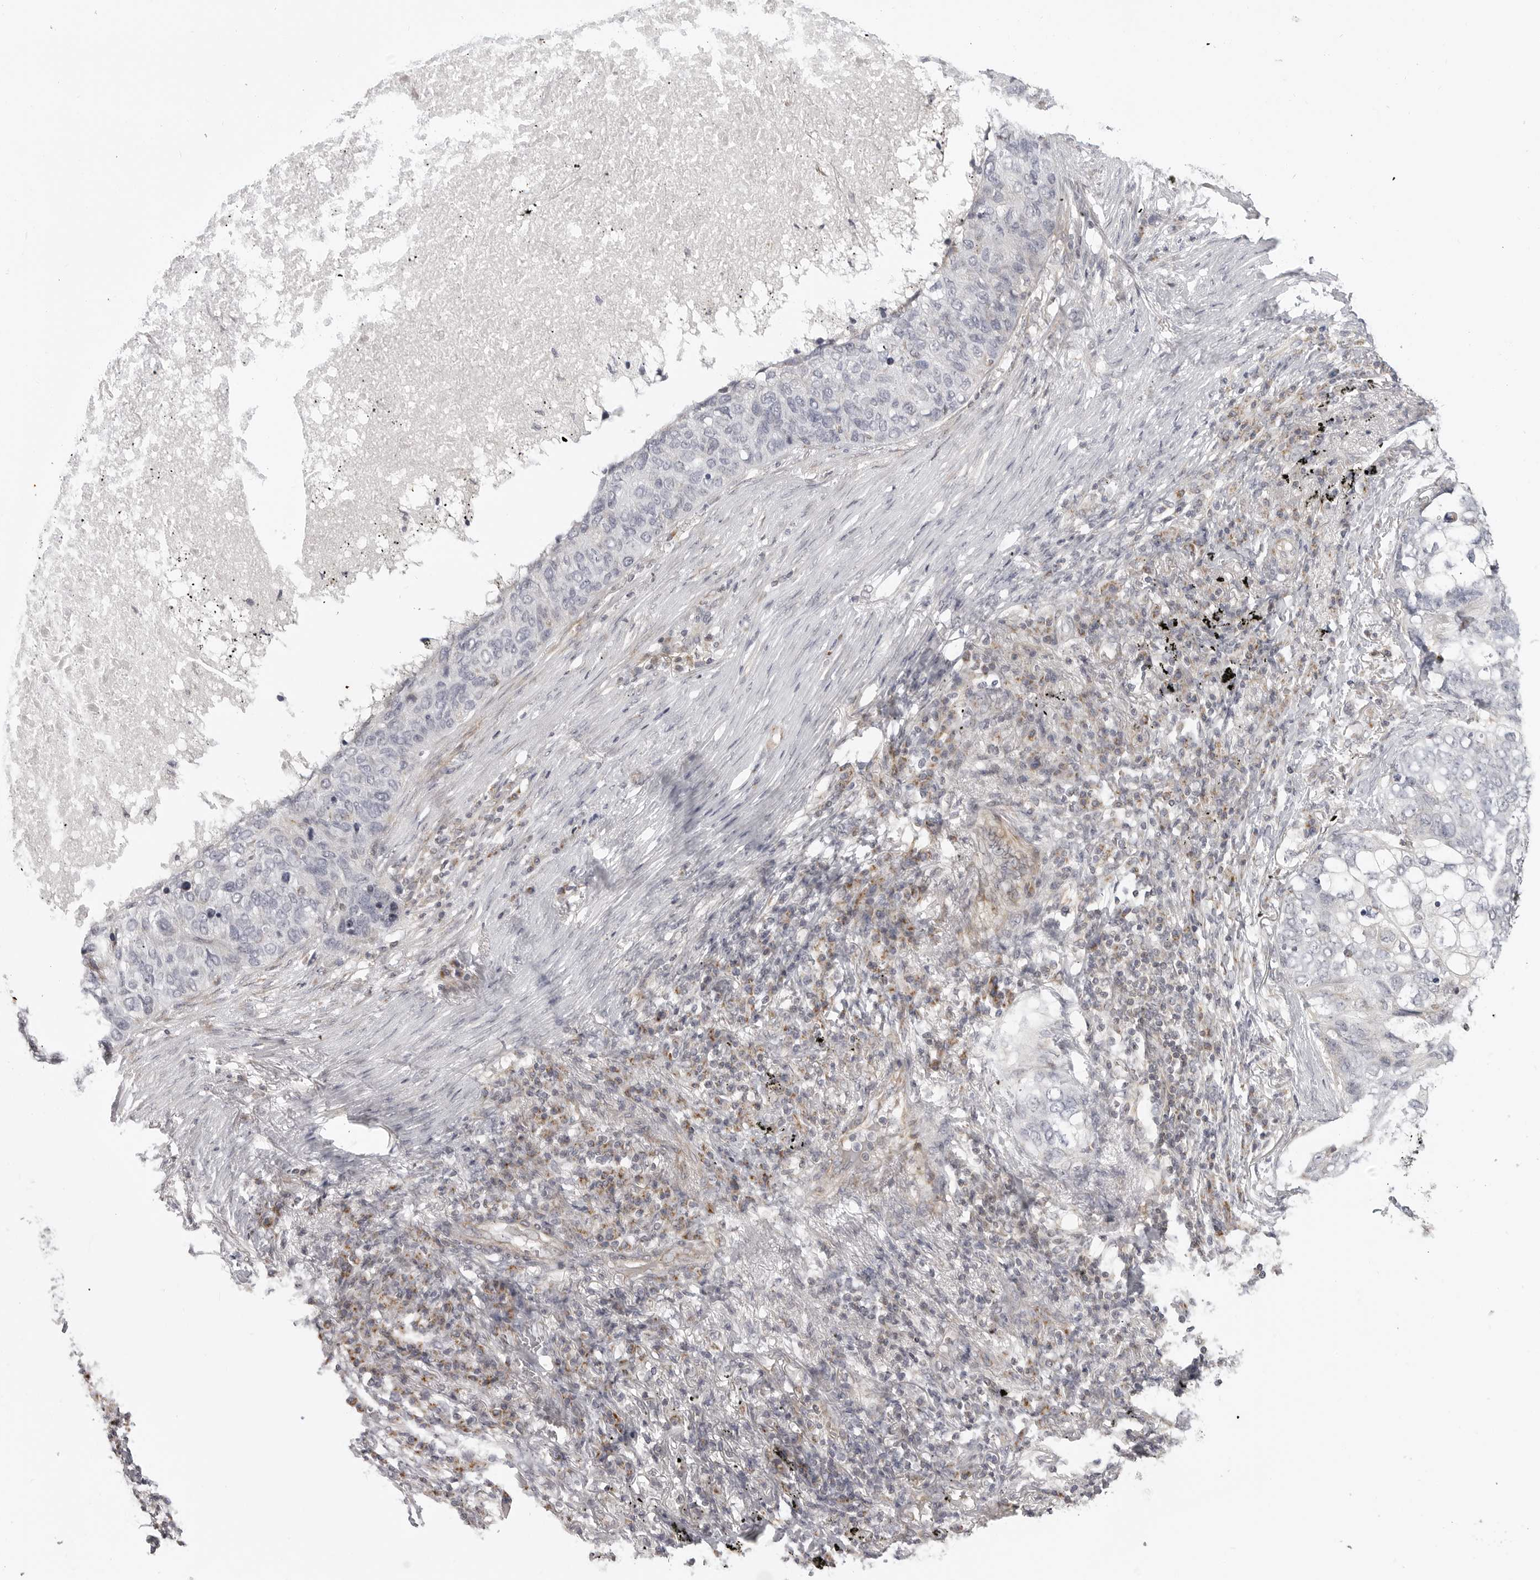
{"staining": {"intensity": "negative", "quantity": "none", "location": "none"}, "tissue": "lung cancer", "cell_type": "Tumor cells", "image_type": "cancer", "snomed": [{"axis": "morphology", "description": "Squamous cell carcinoma, NOS"}, {"axis": "topography", "description": "Lung"}], "caption": "This is an IHC image of human lung cancer (squamous cell carcinoma). There is no expression in tumor cells.", "gene": "MAP7D1", "patient": {"sex": "female", "age": 63}}